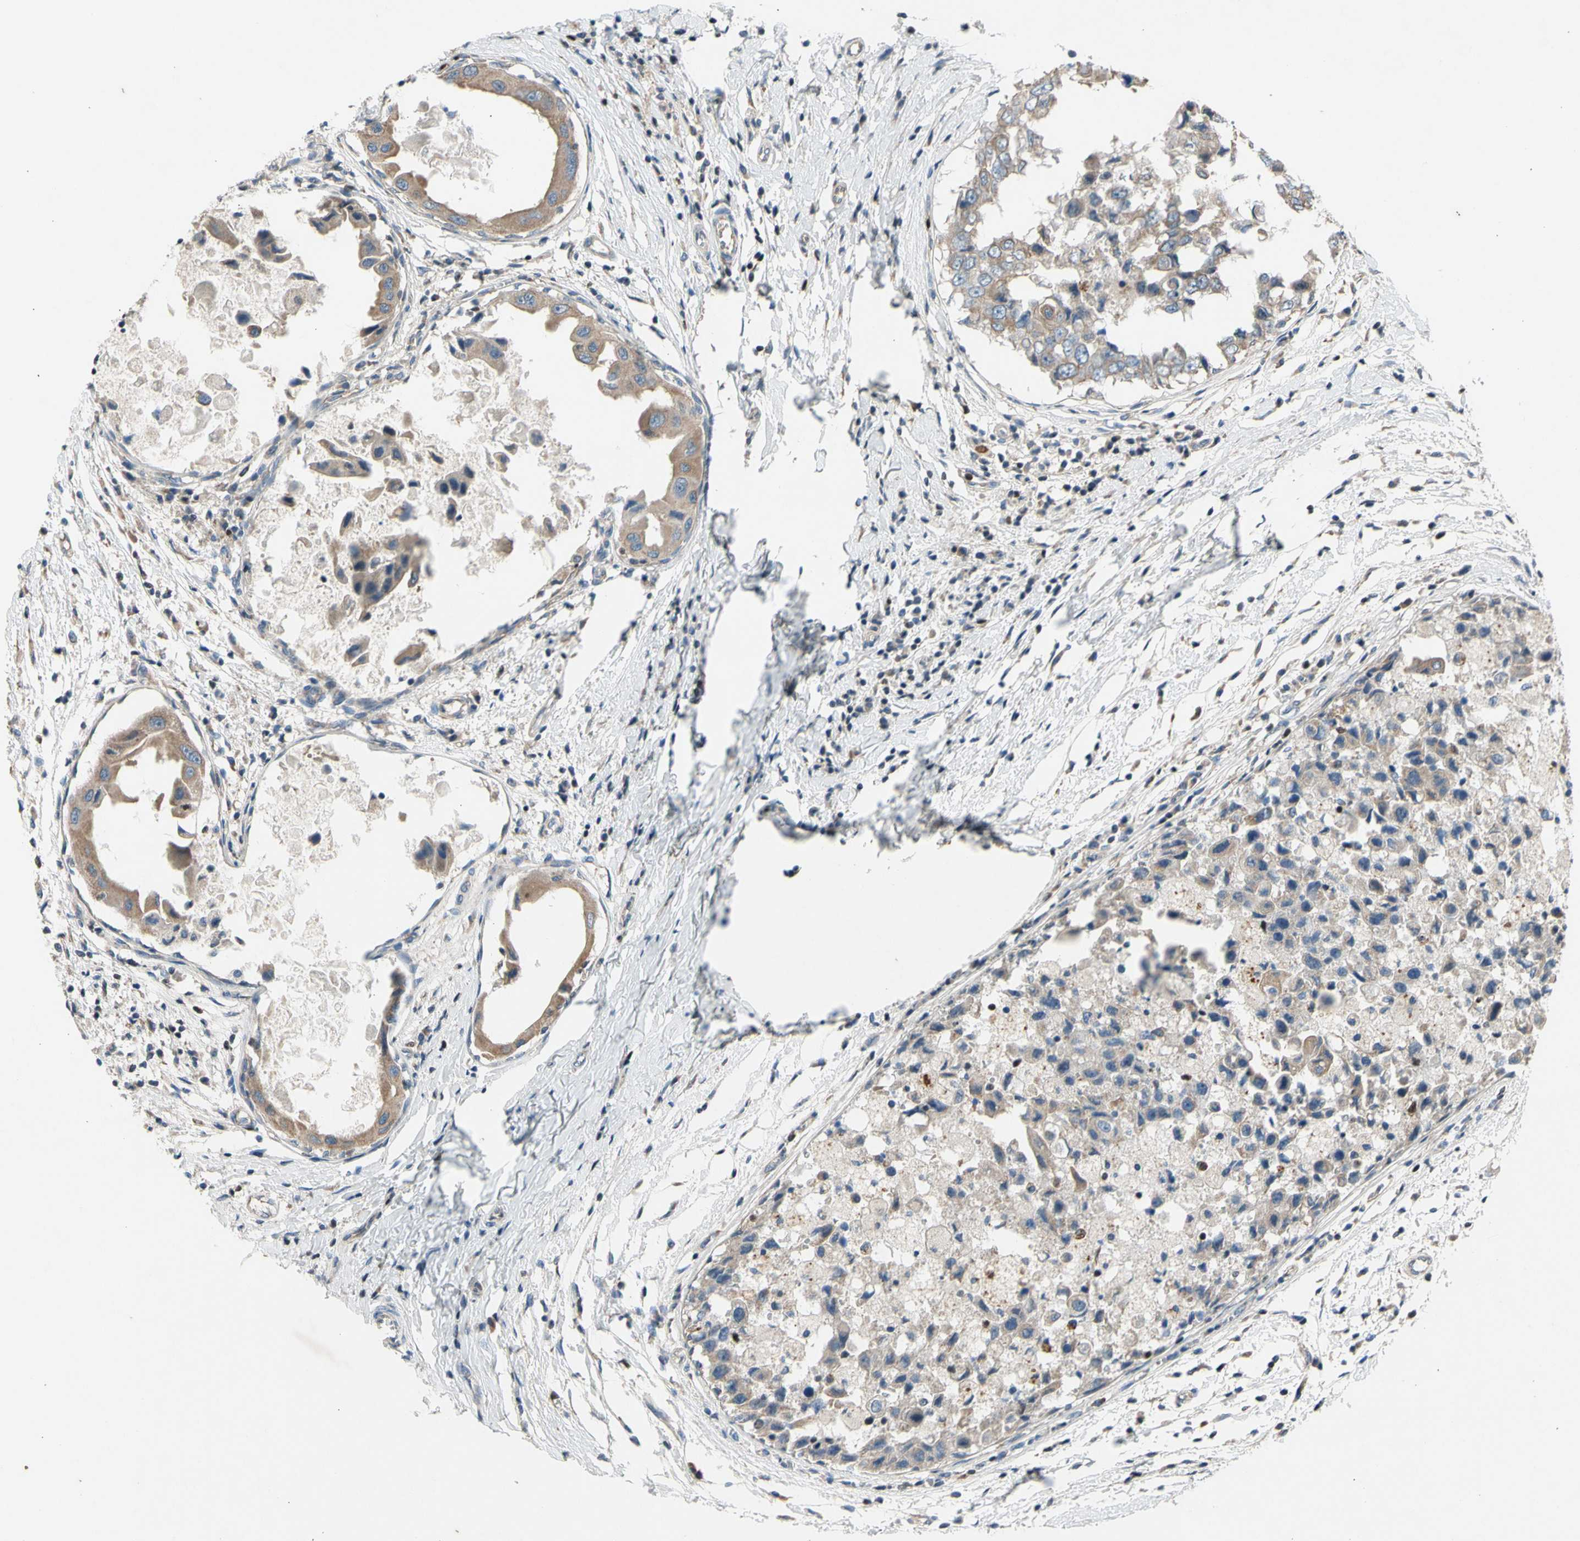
{"staining": {"intensity": "weak", "quantity": ">75%", "location": "cytoplasmic/membranous"}, "tissue": "breast cancer", "cell_type": "Tumor cells", "image_type": "cancer", "snomed": [{"axis": "morphology", "description": "Duct carcinoma"}, {"axis": "topography", "description": "Breast"}], "caption": "Immunohistochemistry photomicrograph of breast invasive ductal carcinoma stained for a protein (brown), which displays low levels of weak cytoplasmic/membranous staining in about >75% of tumor cells.", "gene": "TBX21", "patient": {"sex": "female", "age": 27}}